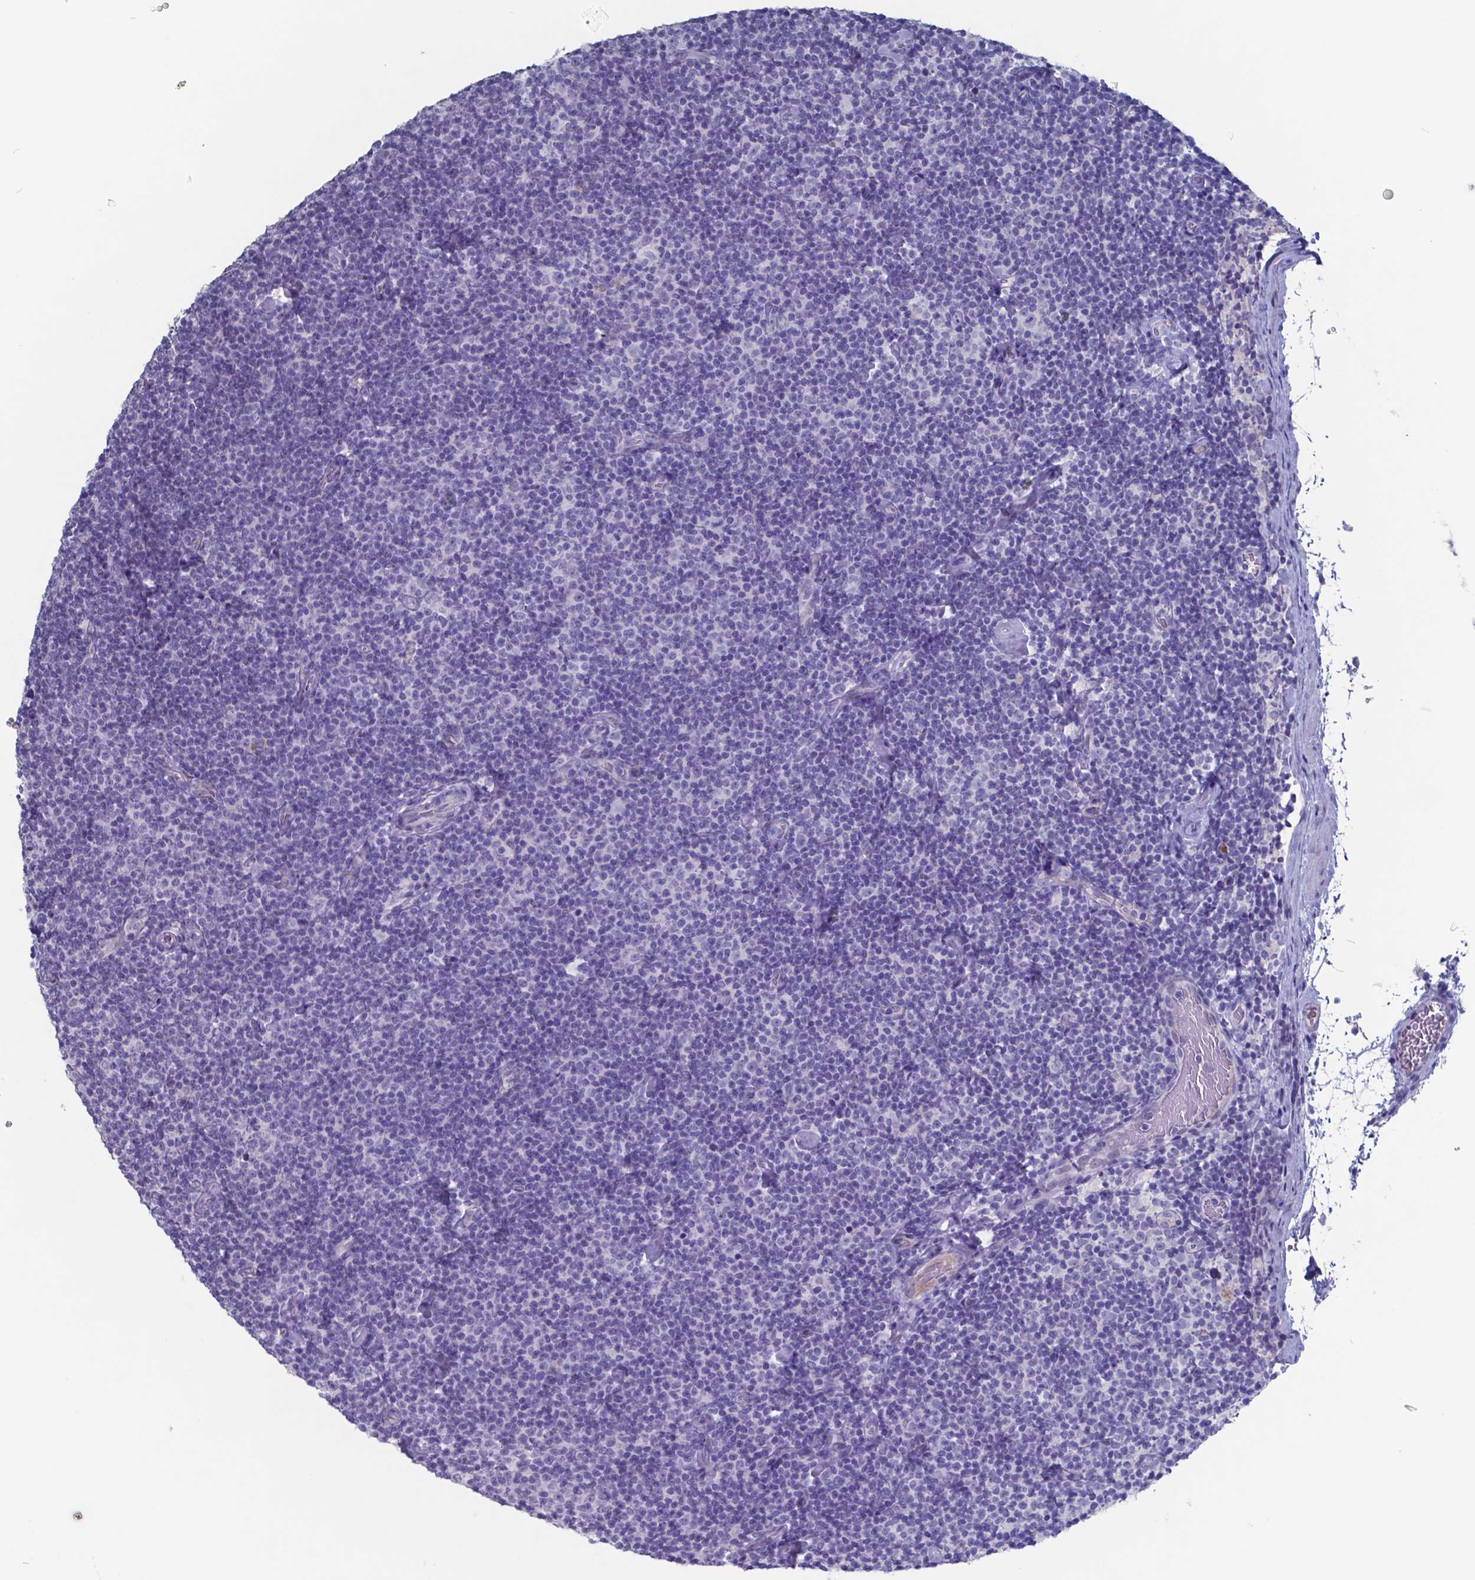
{"staining": {"intensity": "negative", "quantity": "none", "location": "none"}, "tissue": "lymphoma", "cell_type": "Tumor cells", "image_type": "cancer", "snomed": [{"axis": "morphology", "description": "Malignant lymphoma, non-Hodgkin's type, Low grade"}, {"axis": "topography", "description": "Lymph node"}], "caption": "Protein analysis of lymphoma displays no significant expression in tumor cells.", "gene": "TTR", "patient": {"sex": "male", "age": 81}}